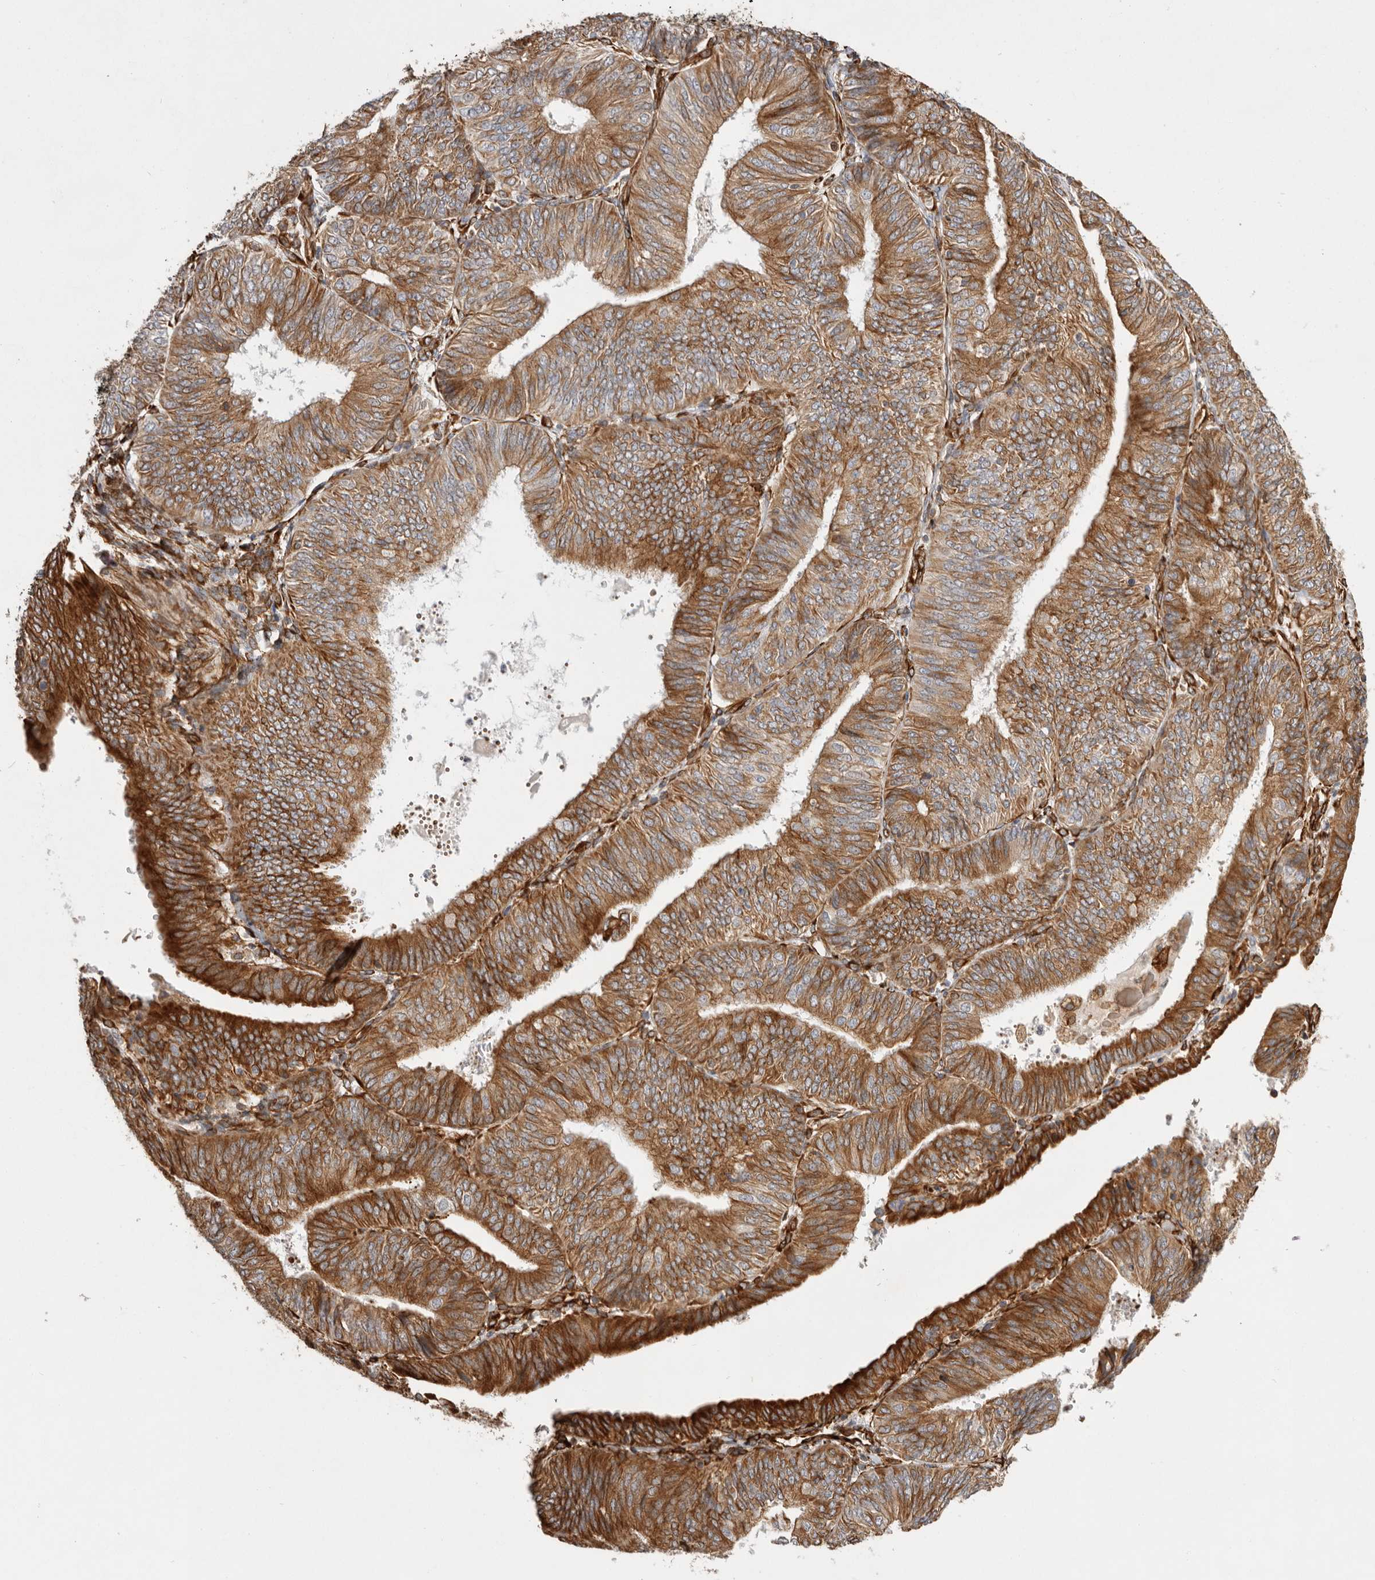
{"staining": {"intensity": "strong", "quantity": ">75%", "location": "cytoplasmic/membranous"}, "tissue": "endometrial cancer", "cell_type": "Tumor cells", "image_type": "cancer", "snomed": [{"axis": "morphology", "description": "Adenocarcinoma, NOS"}, {"axis": "topography", "description": "Endometrium"}], "caption": "Endometrial adenocarcinoma tissue shows strong cytoplasmic/membranous expression in approximately >75% of tumor cells", "gene": "WDTC1", "patient": {"sex": "female", "age": 58}}